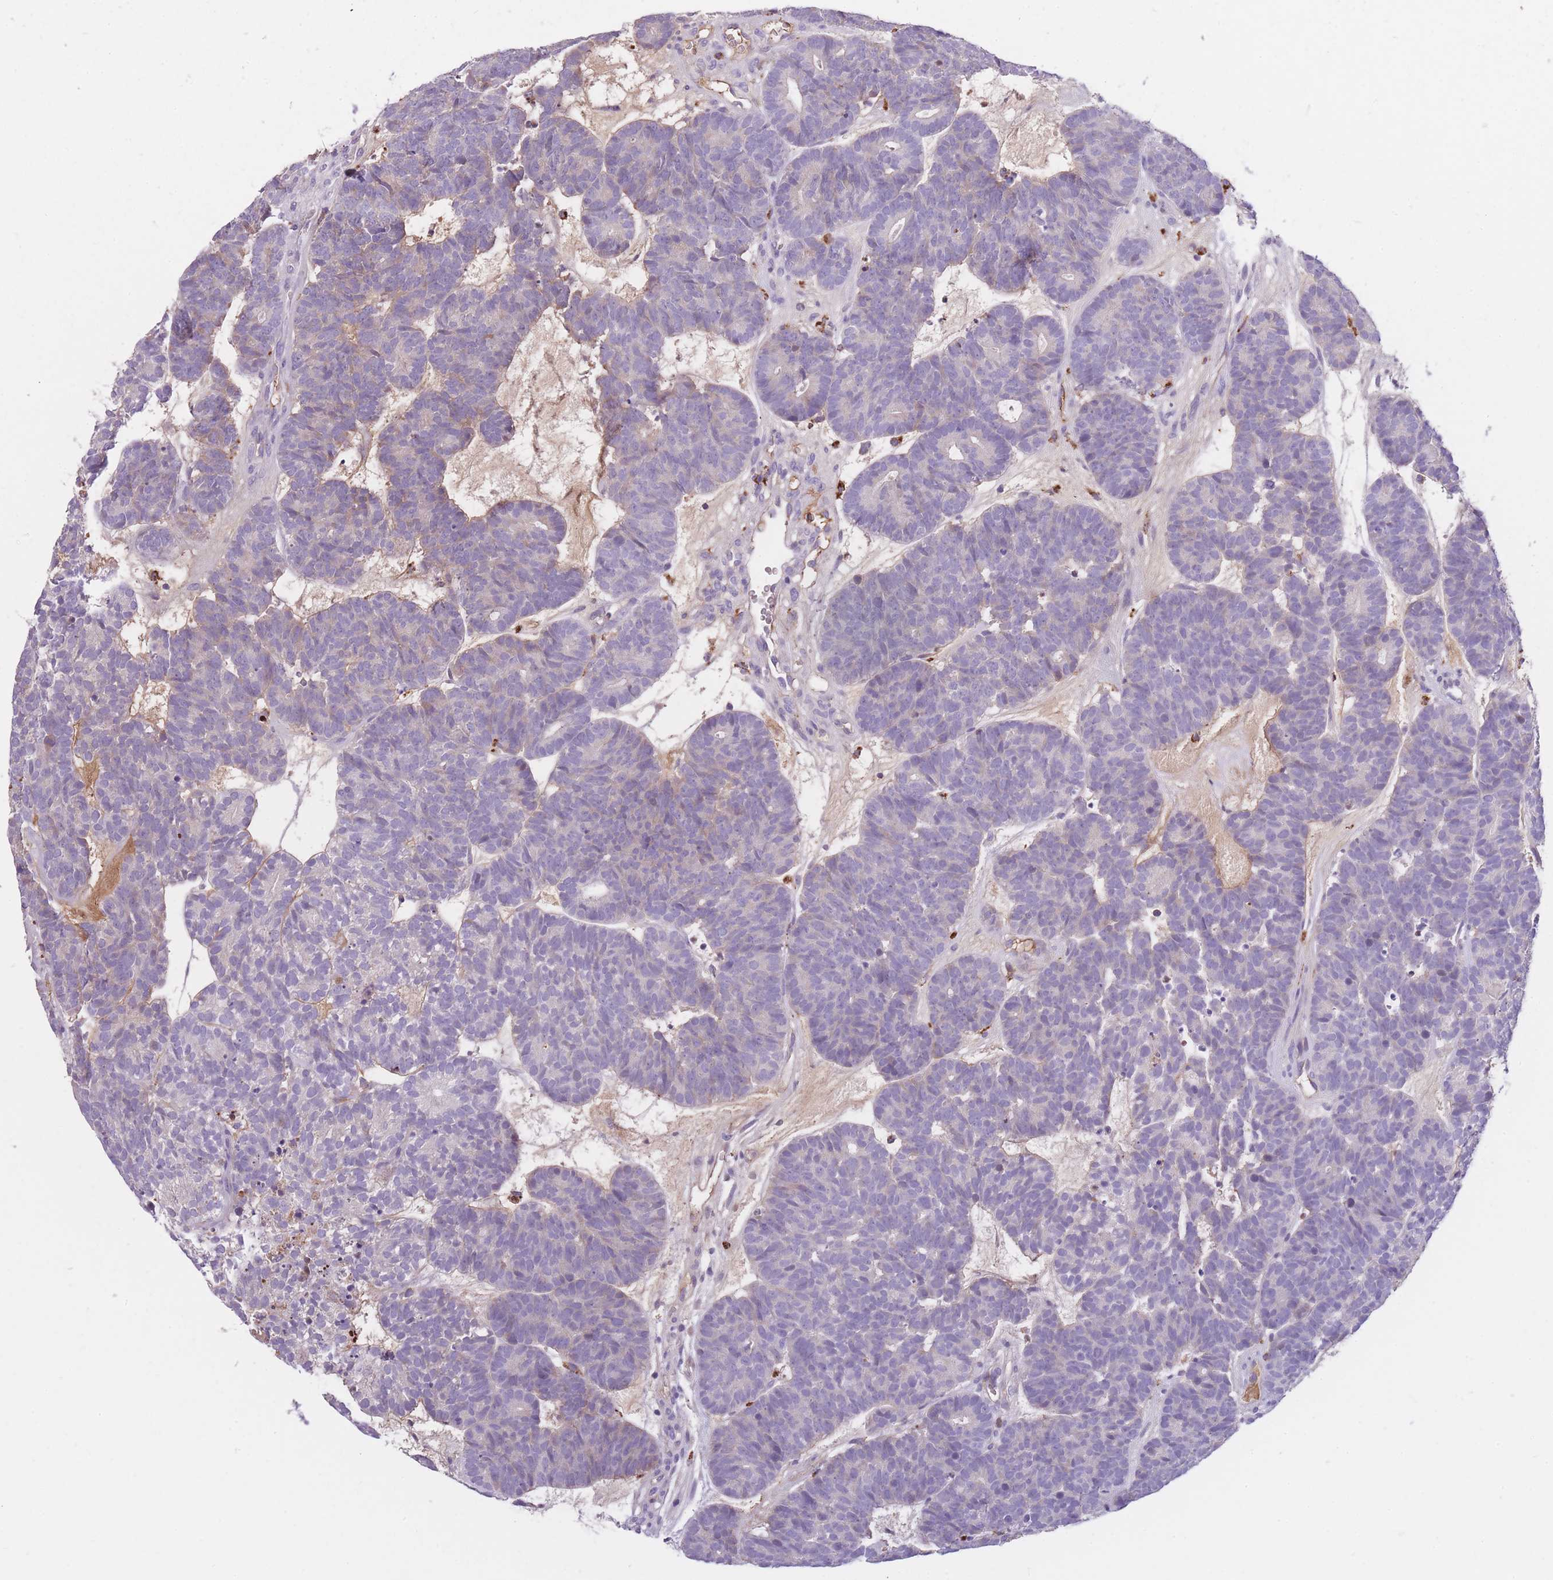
{"staining": {"intensity": "negative", "quantity": "none", "location": "none"}, "tissue": "head and neck cancer", "cell_type": "Tumor cells", "image_type": "cancer", "snomed": [{"axis": "morphology", "description": "Adenocarcinoma, NOS"}, {"axis": "topography", "description": "Head-Neck"}], "caption": "DAB (3,3'-diaminobenzidine) immunohistochemical staining of head and neck adenocarcinoma shows no significant expression in tumor cells.", "gene": "GNAT1", "patient": {"sex": "female", "age": 81}}